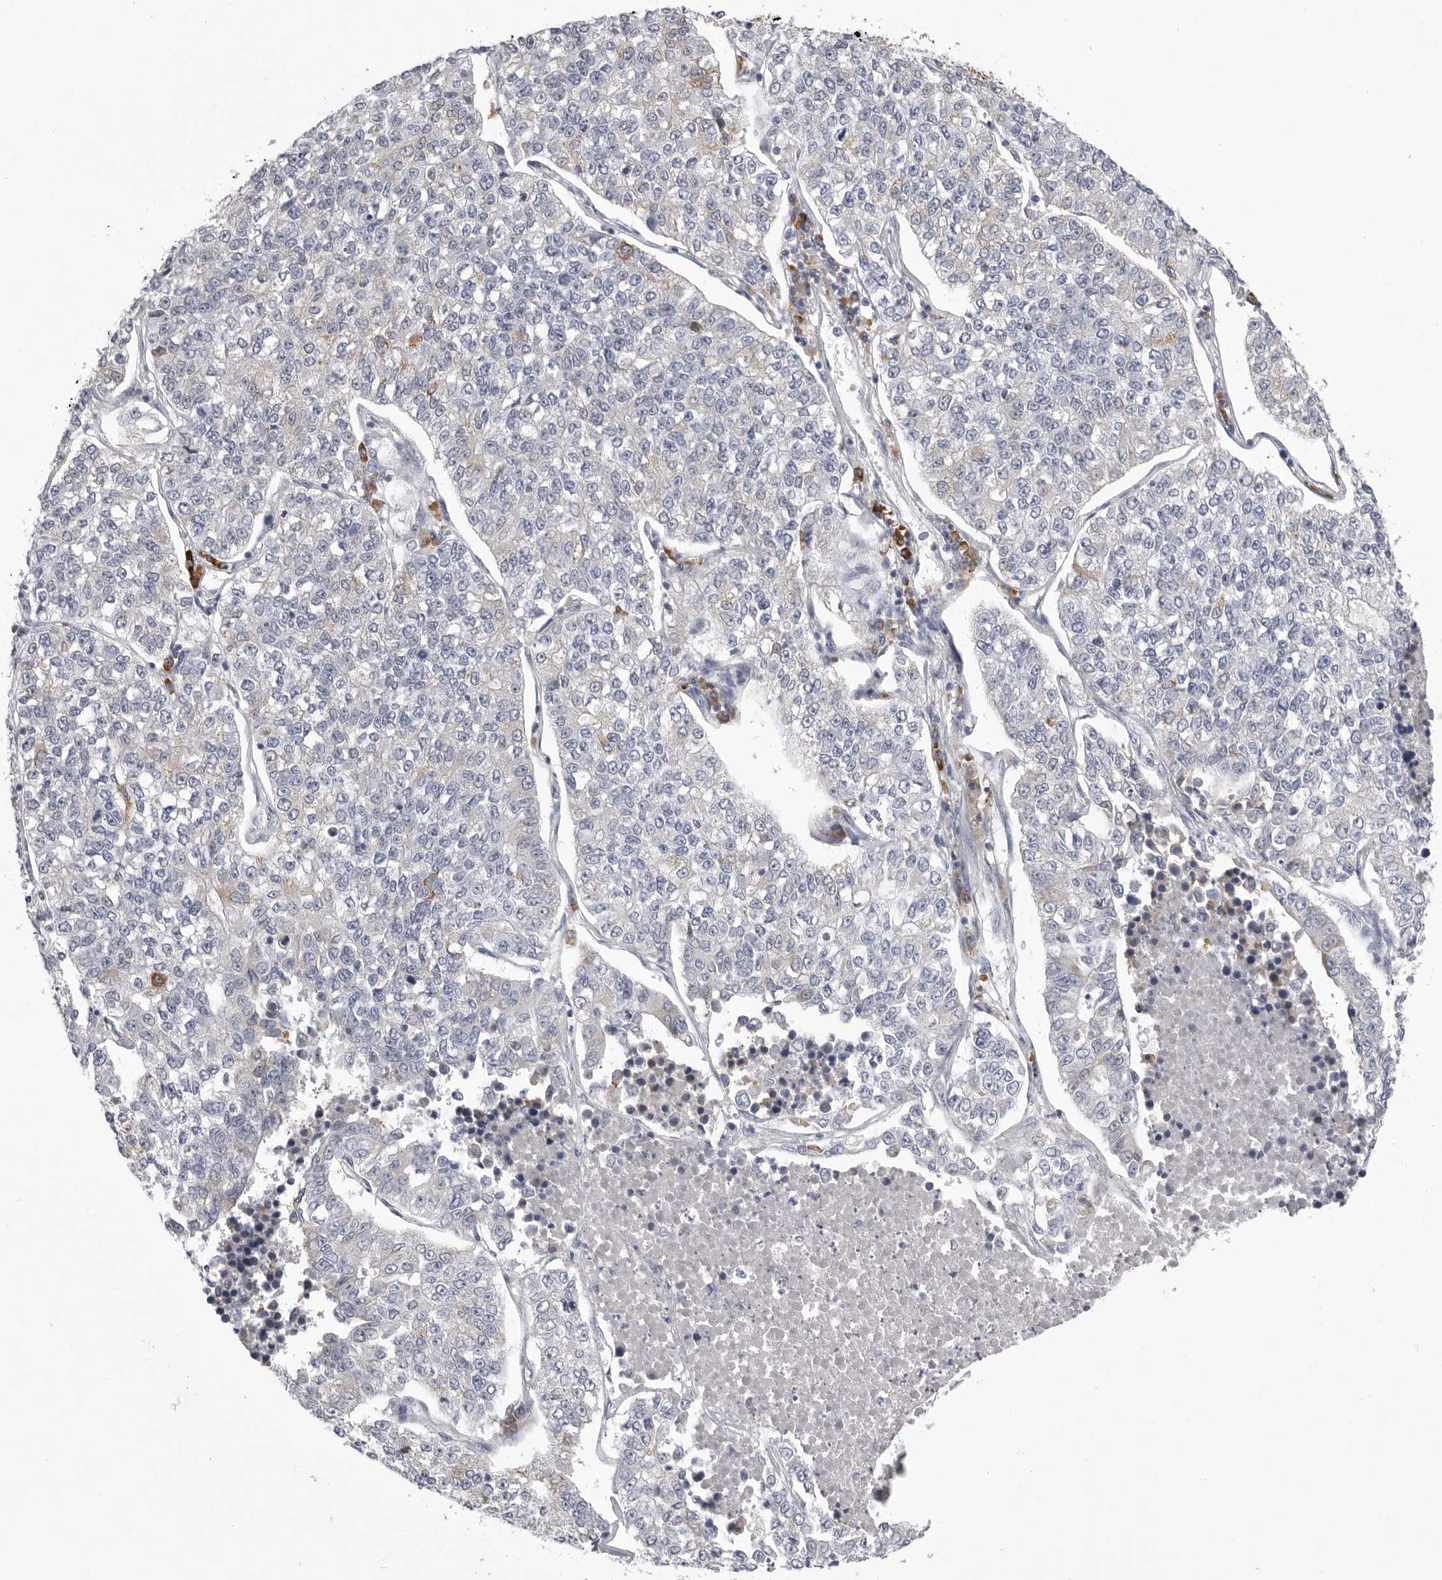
{"staining": {"intensity": "negative", "quantity": "none", "location": "none"}, "tissue": "lung cancer", "cell_type": "Tumor cells", "image_type": "cancer", "snomed": [{"axis": "morphology", "description": "Adenocarcinoma, NOS"}, {"axis": "topography", "description": "Lung"}], "caption": "High magnification brightfield microscopy of lung adenocarcinoma stained with DAB (brown) and counterstained with hematoxylin (blue): tumor cells show no significant expression.", "gene": "FKBP2", "patient": {"sex": "male", "age": 49}}